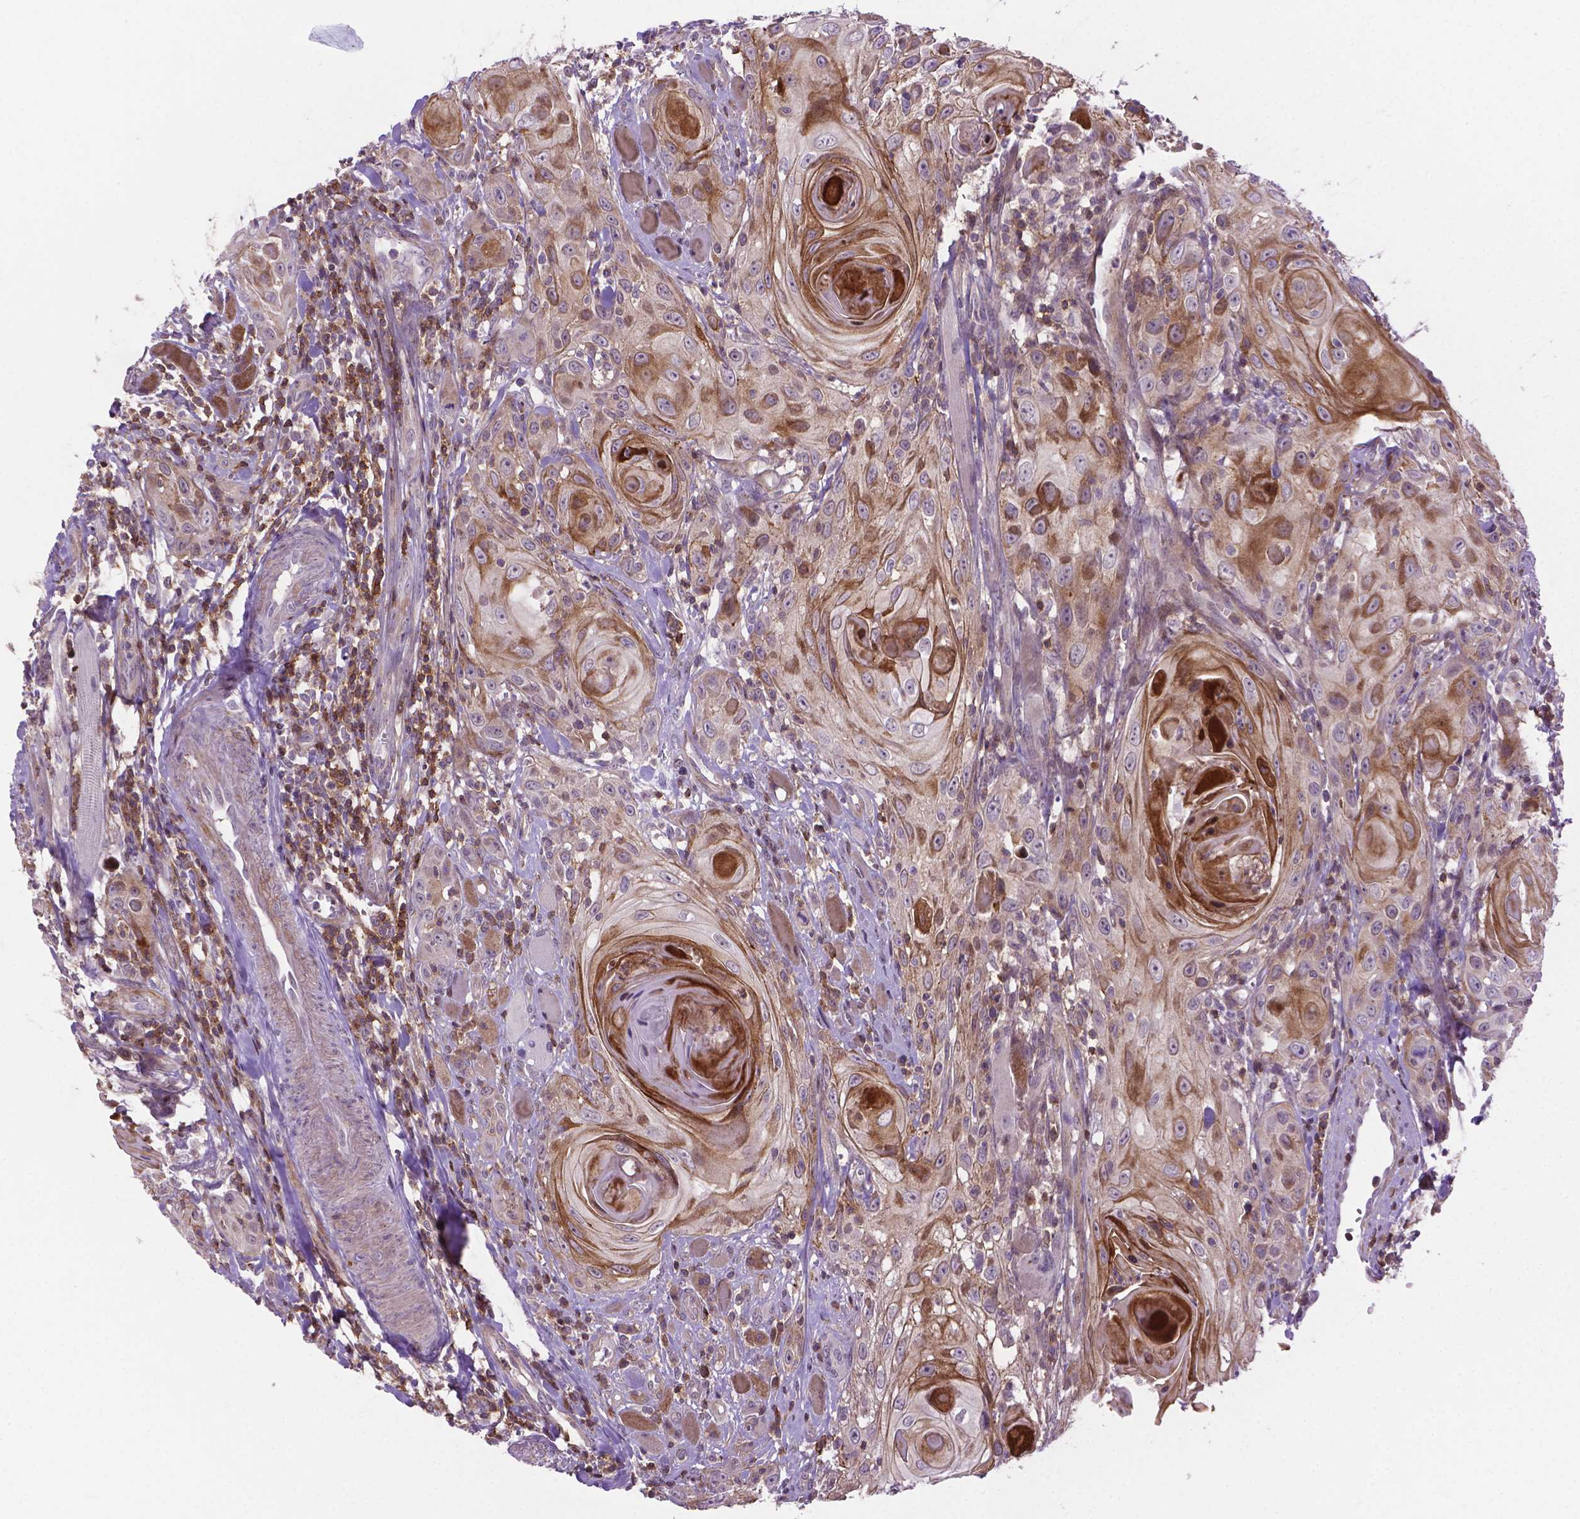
{"staining": {"intensity": "moderate", "quantity": "<25%", "location": "cytoplasmic/membranous"}, "tissue": "head and neck cancer", "cell_type": "Tumor cells", "image_type": "cancer", "snomed": [{"axis": "morphology", "description": "Squamous cell carcinoma, NOS"}, {"axis": "topography", "description": "Head-Neck"}], "caption": "Protein analysis of squamous cell carcinoma (head and neck) tissue shows moderate cytoplasmic/membranous staining in approximately <25% of tumor cells. The protein is stained brown, and the nuclei are stained in blue (DAB IHC with brightfield microscopy, high magnification).", "gene": "ACAD10", "patient": {"sex": "female", "age": 80}}